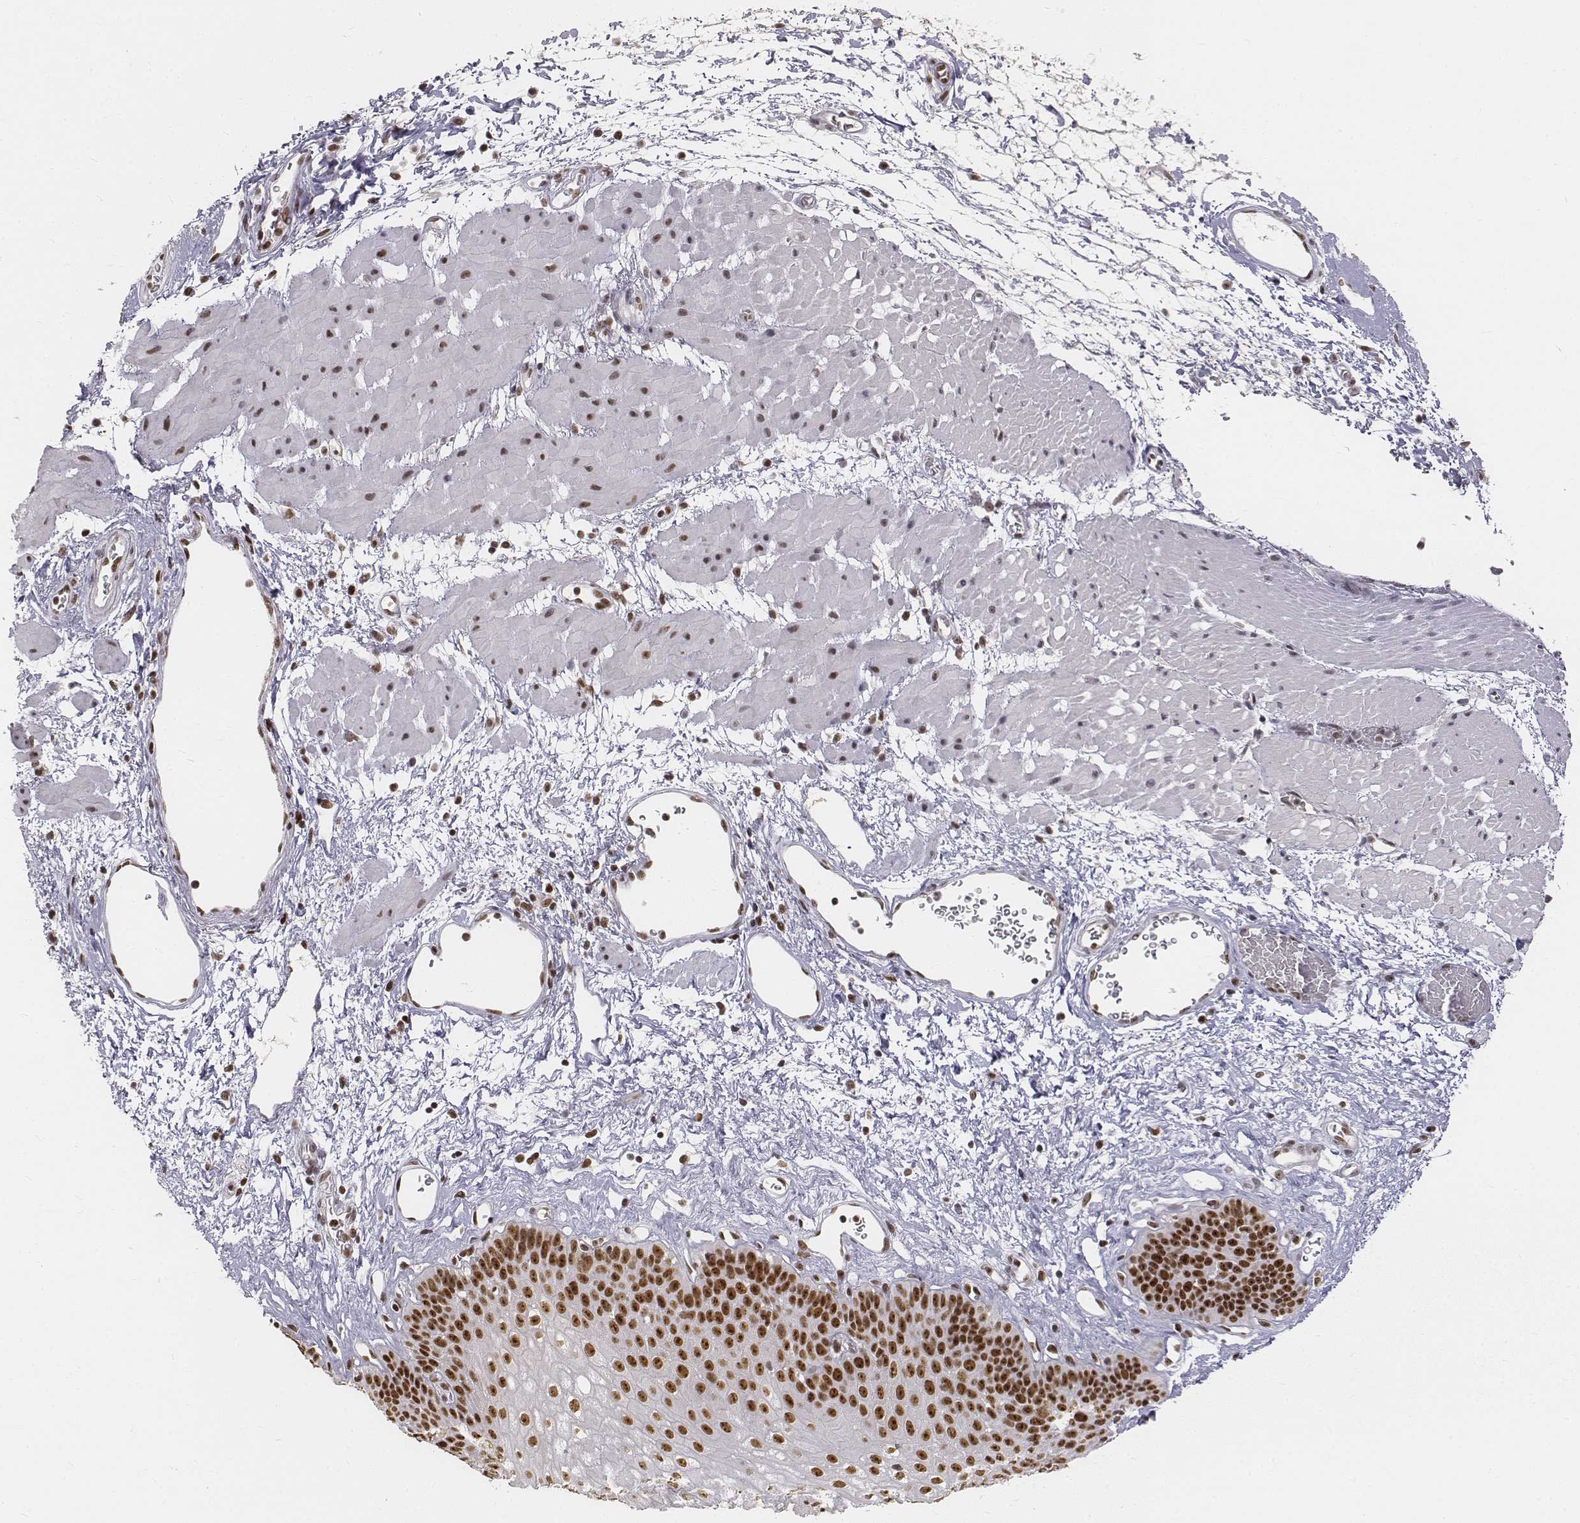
{"staining": {"intensity": "strong", "quantity": ">75%", "location": "nuclear"}, "tissue": "esophagus", "cell_type": "Squamous epithelial cells", "image_type": "normal", "snomed": [{"axis": "morphology", "description": "Normal tissue, NOS"}, {"axis": "topography", "description": "Esophagus"}], "caption": "A micrograph showing strong nuclear positivity in approximately >75% of squamous epithelial cells in unremarkable esophagus, as visualized by brown immunohistochemical staining.", "gene": "PHF6", "patient": {"sex": "female", "age": 62}}